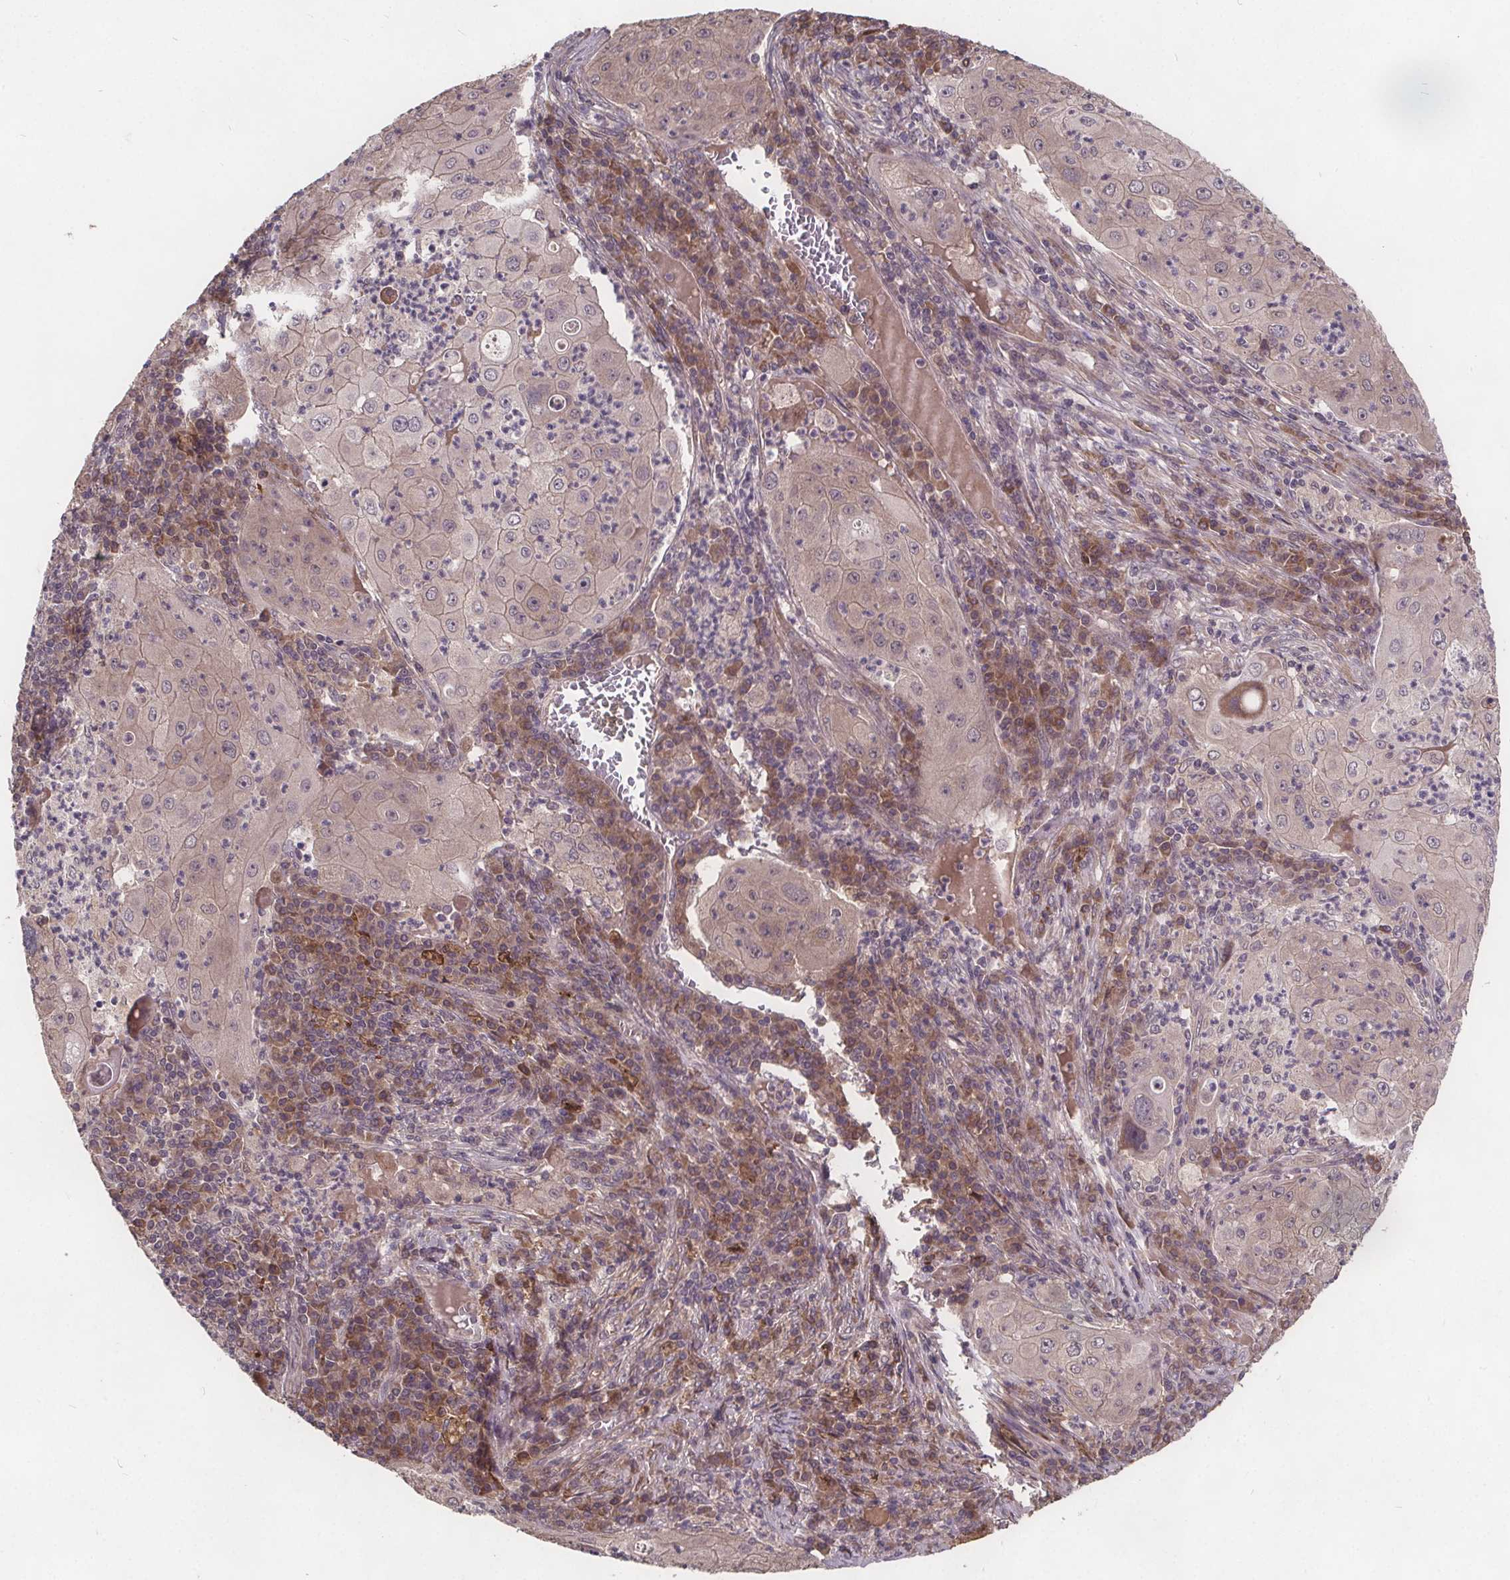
{"staining": {"intensity": "negative", "quantity": "none", "location": "none"}, "tissue": "lung cancer", "cell_type": "Tumor cells", "image_type": "cancer", "snomed": [{"axis": "morphology", "description": "Squamous cell carcinoma, NOS"}, {"axis": "topography", "description": "Lung"}], "caption": "Protein analysis of lung cancer (squamous cell carcinoma) exhibits no significant staining in tumor cells.", "gene": "USP9X", "patient": {"sex": "female", "age": 59}}